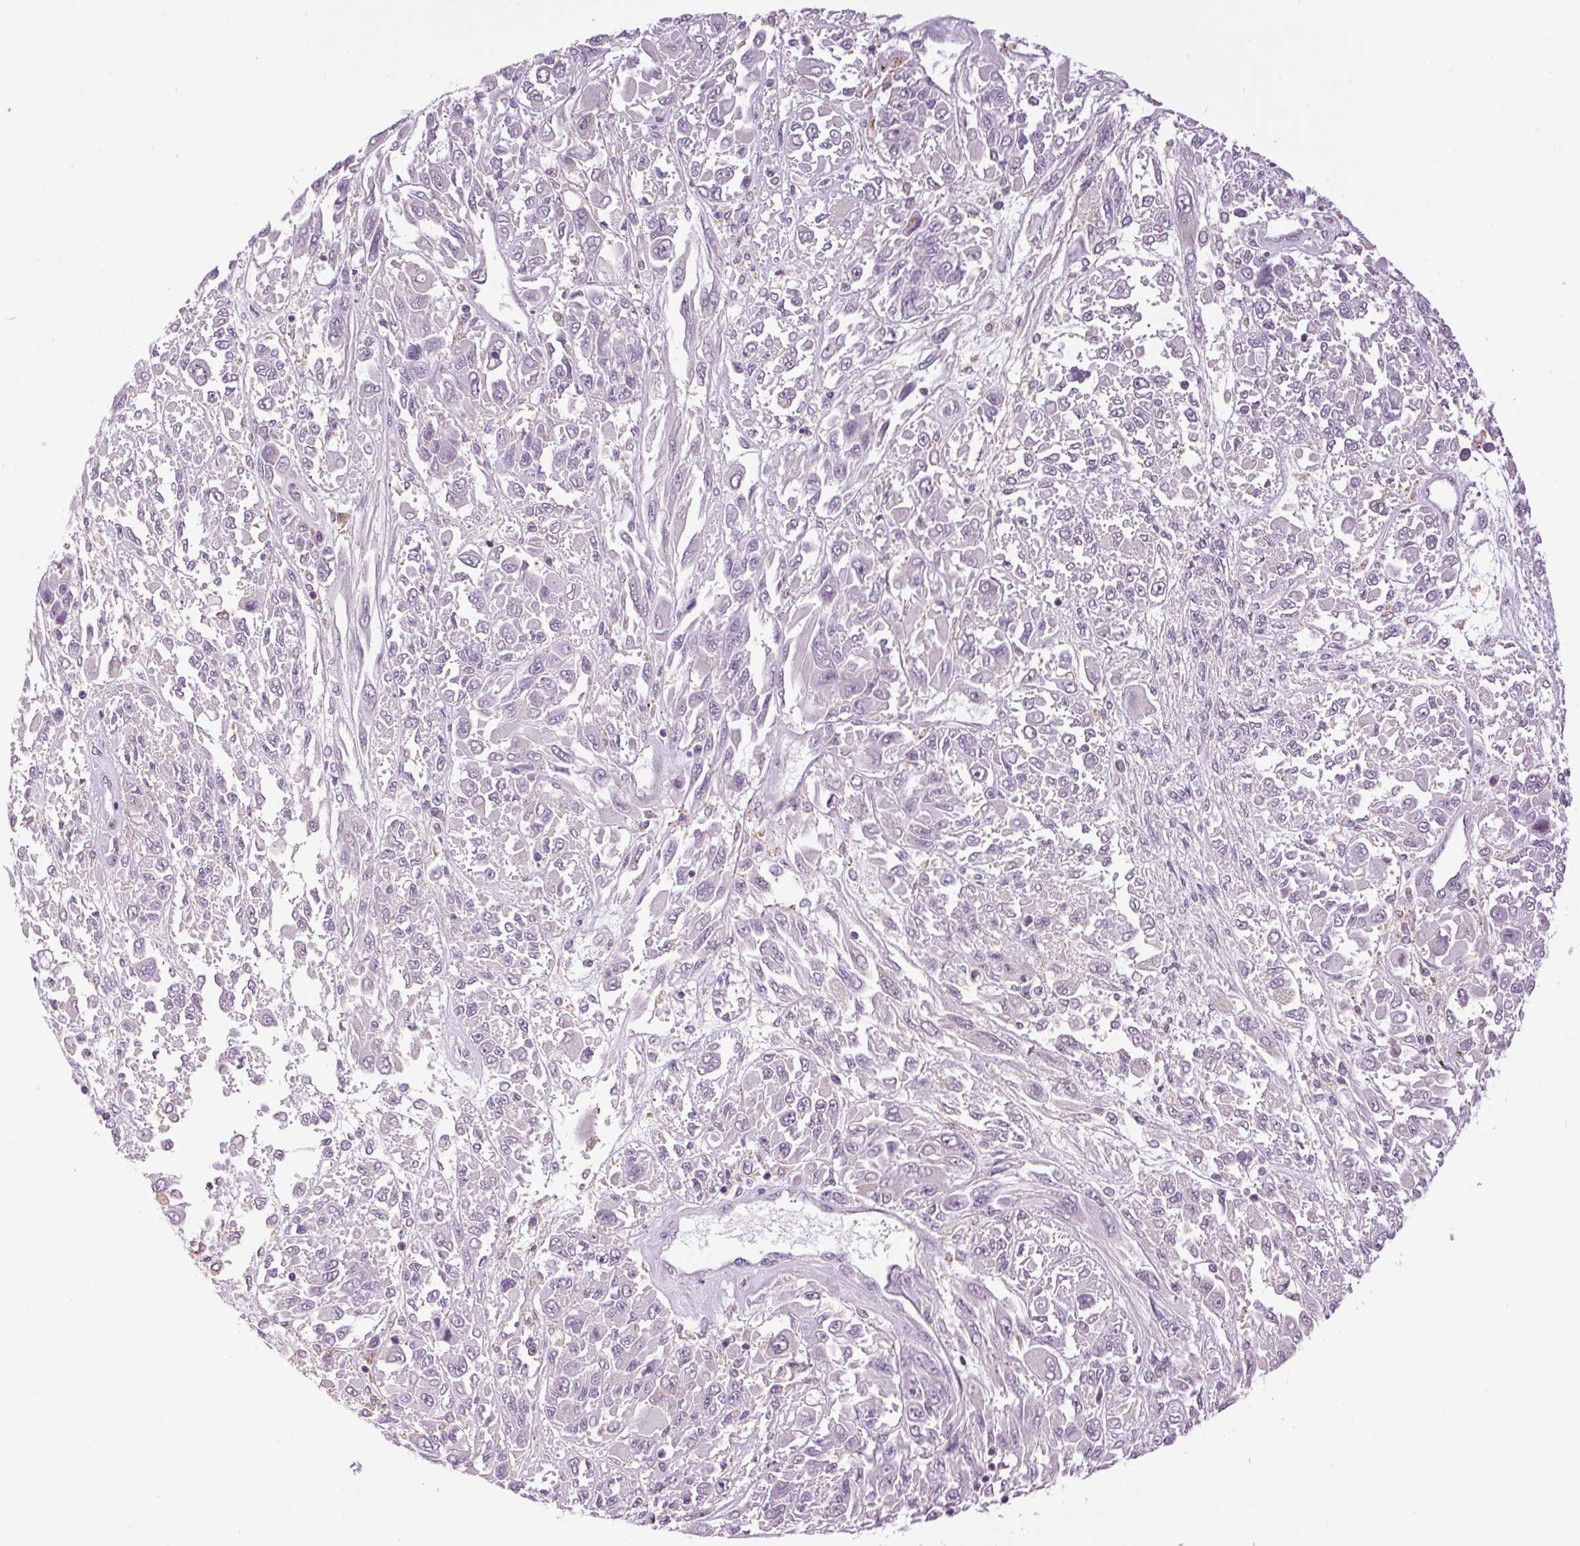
{"staining": {"intensity": "negative", "quantity": "none", "location": "none"}, "tissue": "melanoma", "cell_type": "Tumor cells", "image_type": "cancer", "snomed": [{"axis": "morphology", "description": "Malignant melanoma, NOS"}, {"axis": "topography", "description": "Skin"}], "caption": "Tumor cells are negative for brown protein staining in malignant melanoma.", "gene": "SMIM13", "patient": {"sex": "female", "age": 91}}